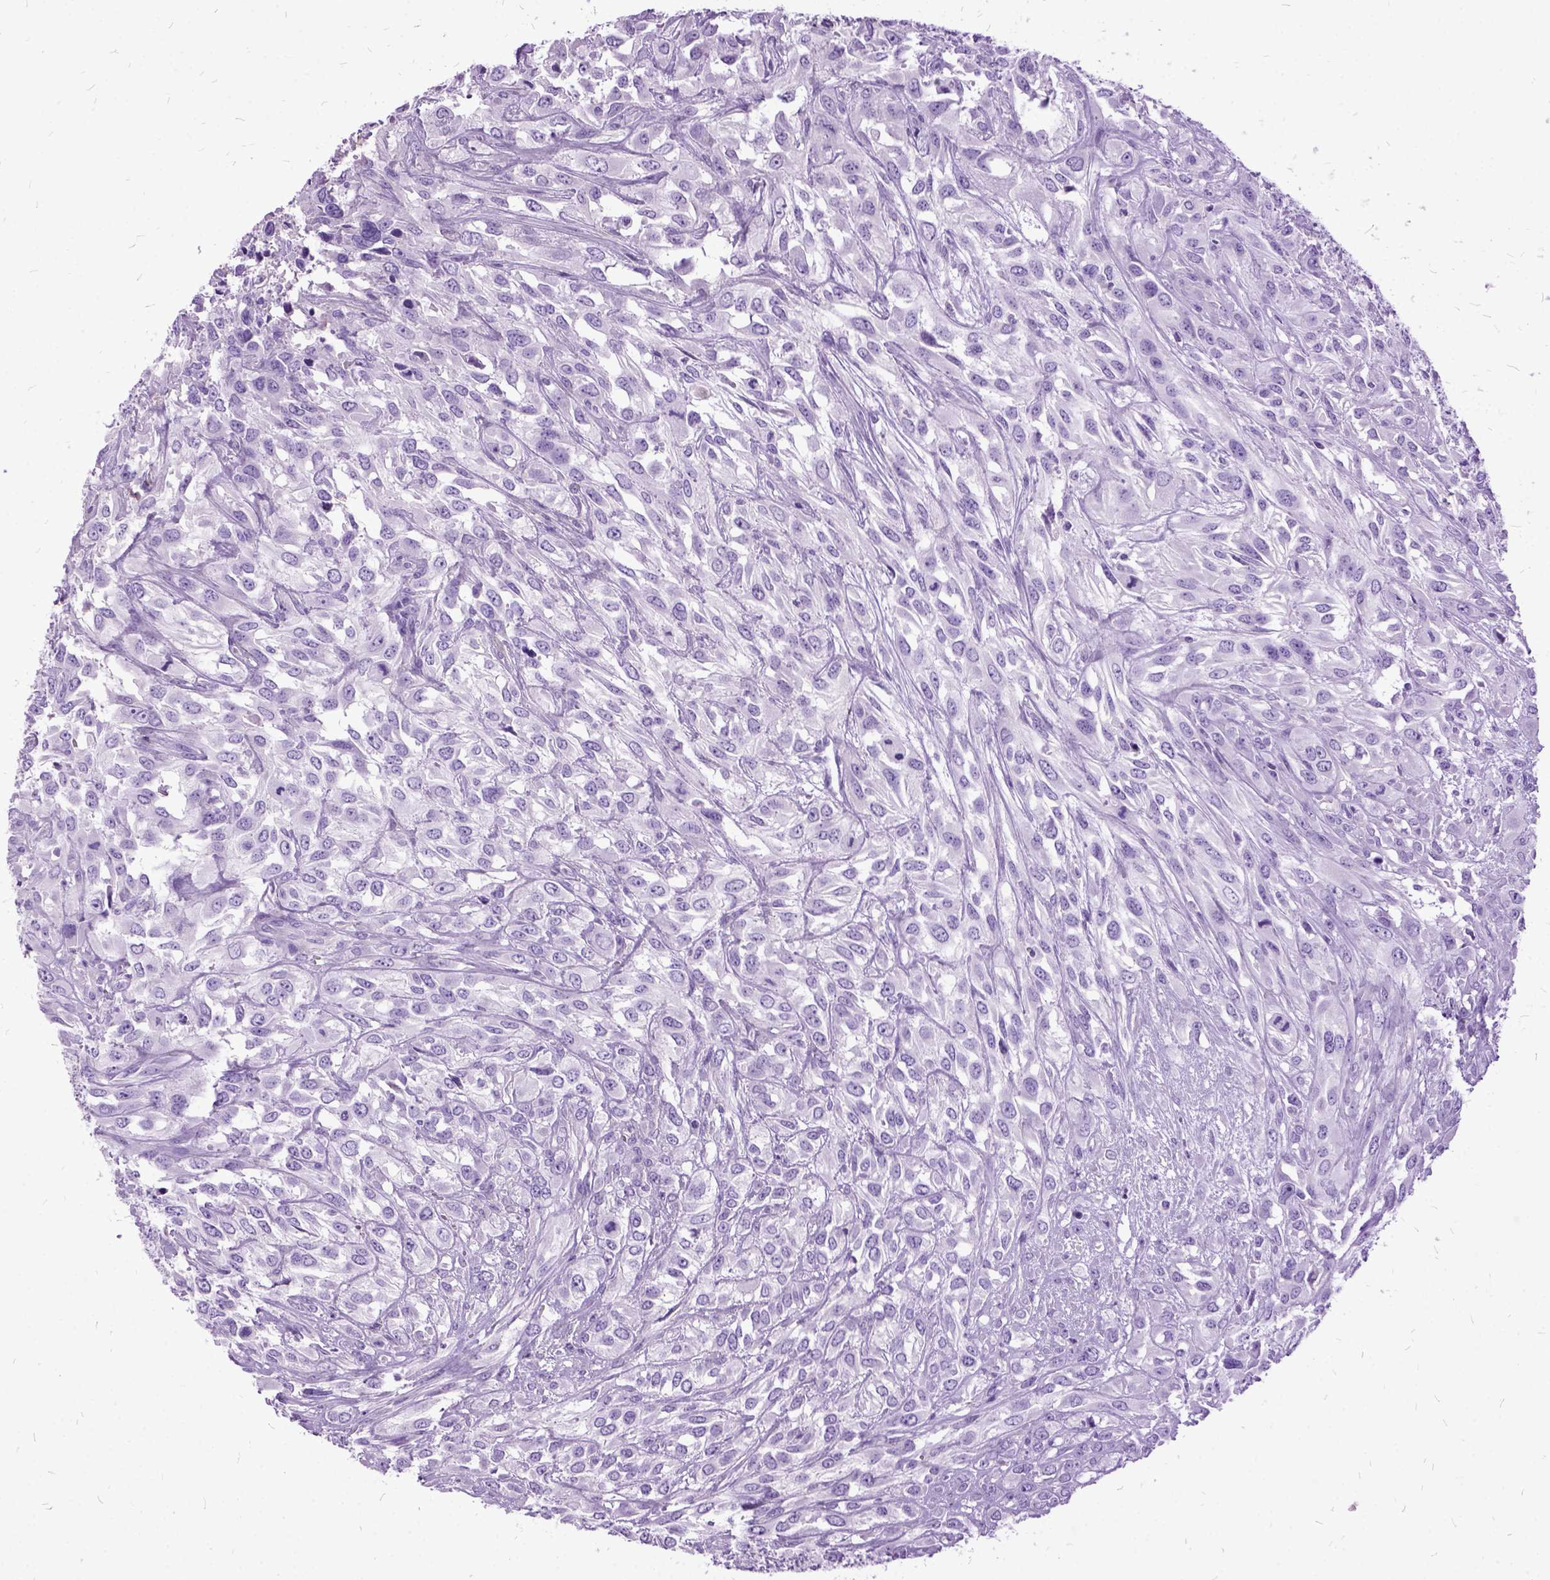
{"staining": {"intensity": "negative", "quantity": "none", "location": "none"}, "tissue": "urothelial cancer", "cell_type": "Tumor cells", "image_type": "cancer", "snomed": [{"axis": "morphology", "description": "Urothelial carcinoma, High grade"}, {"axis": "topography", "description": "Urinary bladder"}], "caption": "Tumor cells are negative for protein expression in human urothelial cancer.", "gene": "MME", "patient": {"sex": "male", "age": 67}}